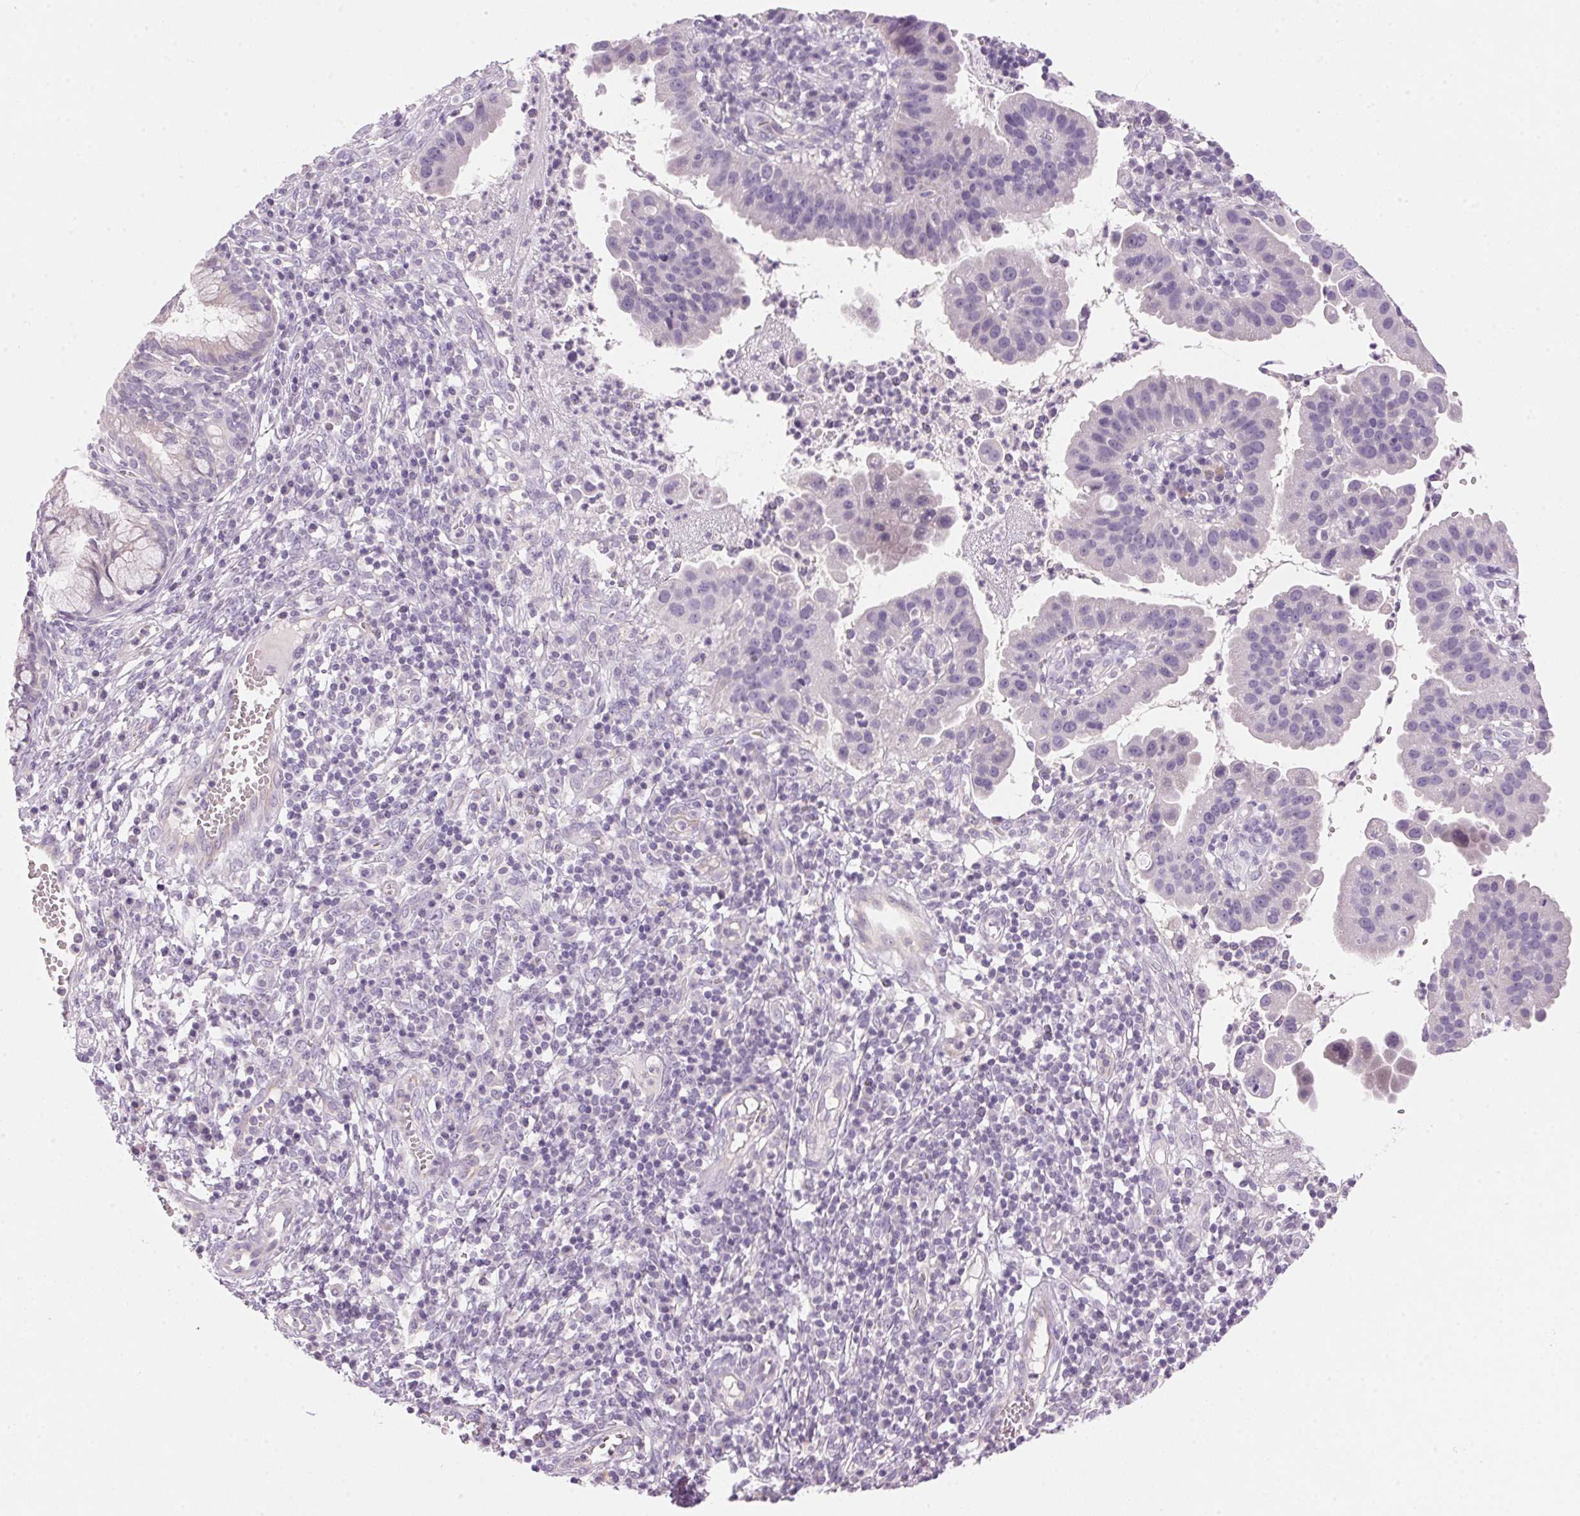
{"staining": {"intensity": "negative", "quantity": "none", "location": "none"}, "tissue": "cervical cancer", "cell_type": "Tumor cells", "image_type": "cancer", "snomed": [{"axis": "morphology", "description": "Adenocarcinoma, NOS"}, {"axis": "topography", "description": "Cervix"}], "caption": "Adenocarcinoma (cervical) was stained to show a protein in brown. There is no significant positivity in tumor cells.", "gene": "HSD17B2", "patient": {"sex": "female", "age": 34}}